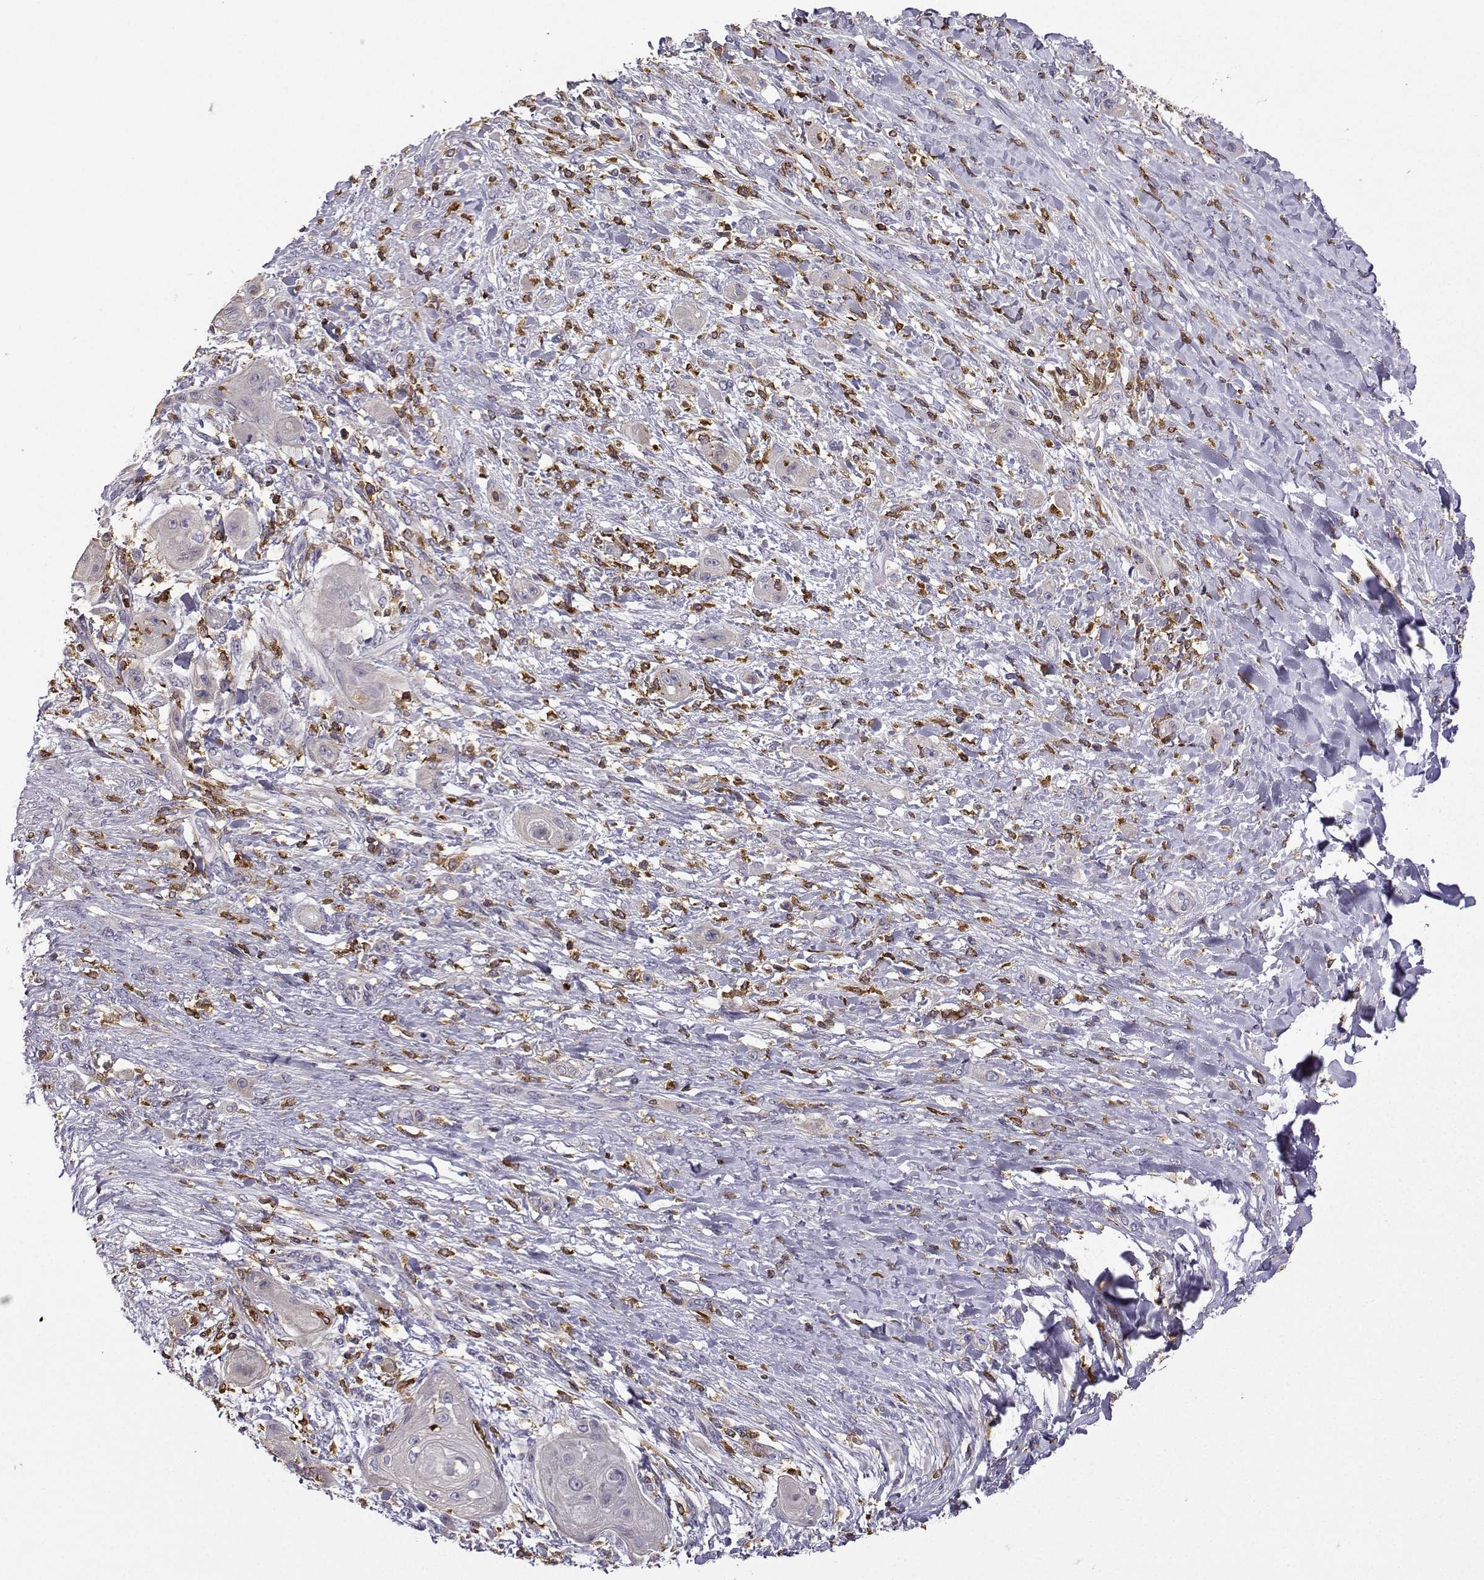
{"staining": {"intensity": "negative", "quantity": "none", "location": "none"}, "tissue": "skin cancer", "cell_type": "Tumor cells", "image_type": "cancer", "snomed": [{"axis": "morphology", "description": "Squamous cell carcinoma, NOS"}, {"axis": "topography", "description": "Skin"}], "caption": "Skin cancer was stained to show a protein in brown. There is no significant positivity in tumor cells.", "gene": "DOCK10", "patient": {"sex": "male", "age": 62}}